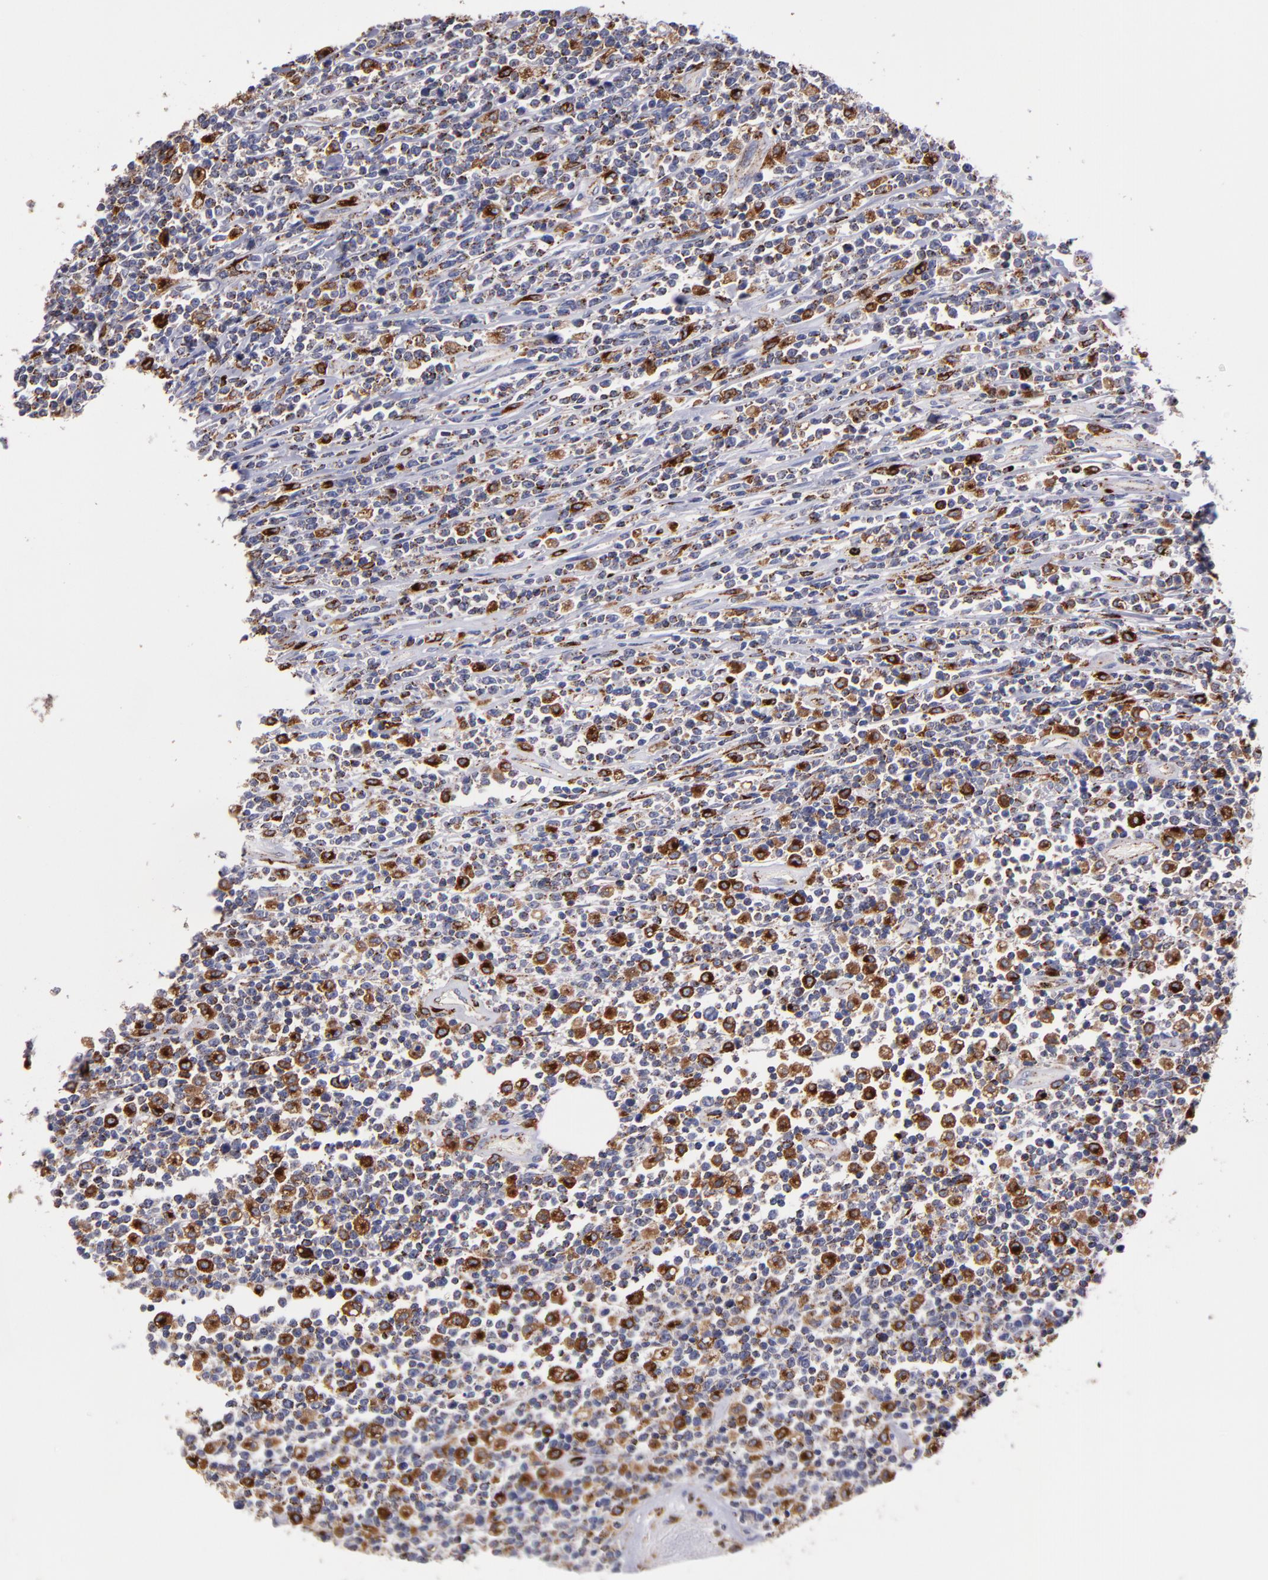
{"staining": {"intensity": "moderate", "quantity": ">75%", "location": "cytoplasmic/membranous"}, "tissue": "lymphoma", "cell_type": "Tumor cells", "image_type": "cancer", "snomed": [{"axis": "morphology", "description": "Malignant lymphoma, non-Hodgkin's type, High grade"}, {"axis": "topography", "description": "Colon"}], "caption": "Human high-grade malignant lymphoma, non-Hodgkin's type stained with a protein marker demonstrates moderate staining in tumor cells.", "gene": "CTSS", "patient": {"sex": "male", "age": 82}}